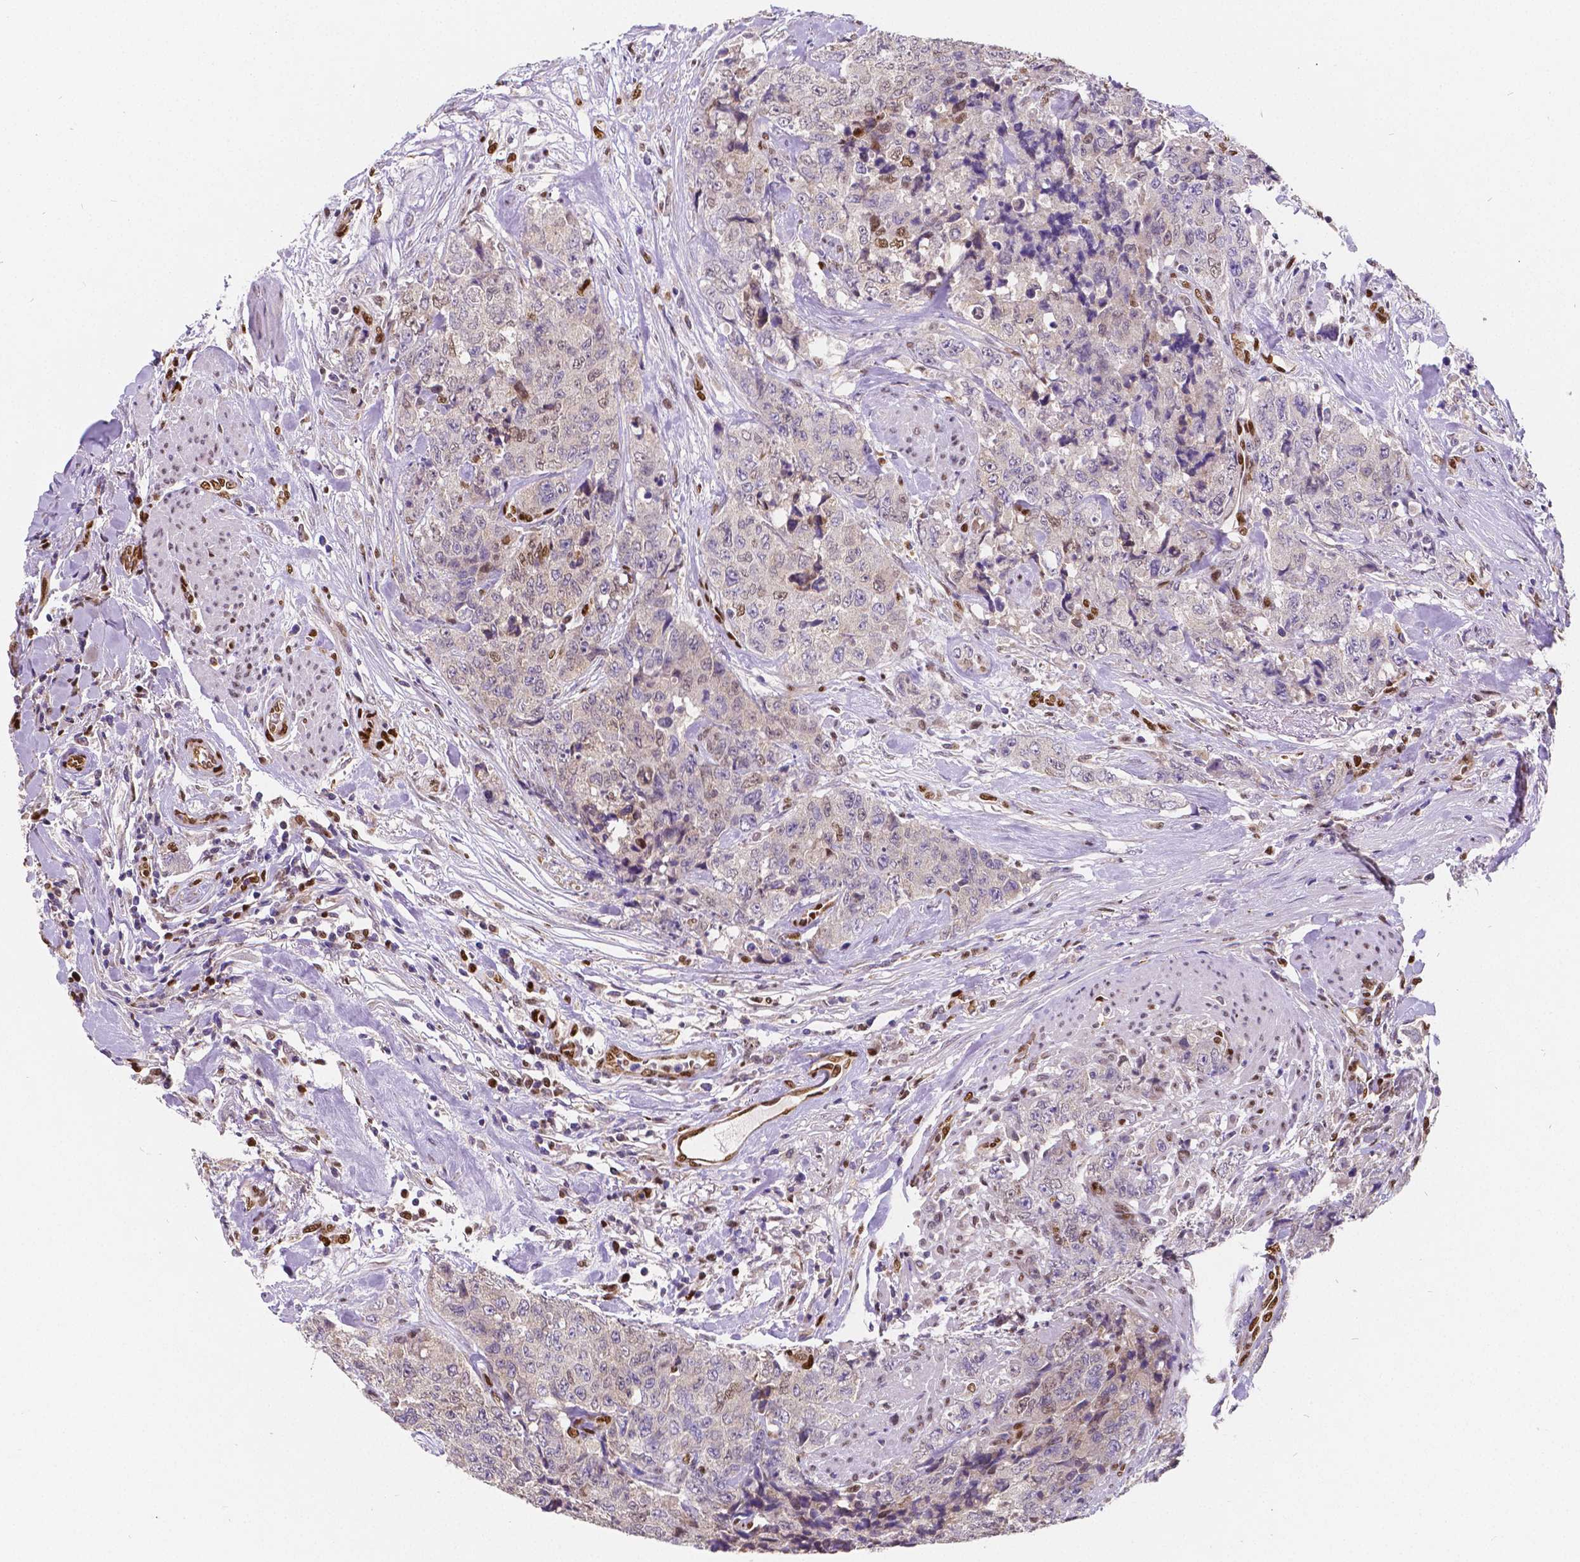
{"staining": {"intensity": "weak", "quantity": "<25%", "location": "nuclear"}, "tissue": "urothelial cancer", "cell_type": "Tumor cells", "image_type": "cancer", "snomed": [{"axis": "morphology", "description": "Urothelial carcinoma, High grade"}, {"axis": "topography", "description": "Urinary bladder"}], "caption": "There is no significant positivity in tumor cells of urothelial carcinoma (high-grade).", "gene": "MEF2C", "patient": {"sex": "female", "age": 78}}